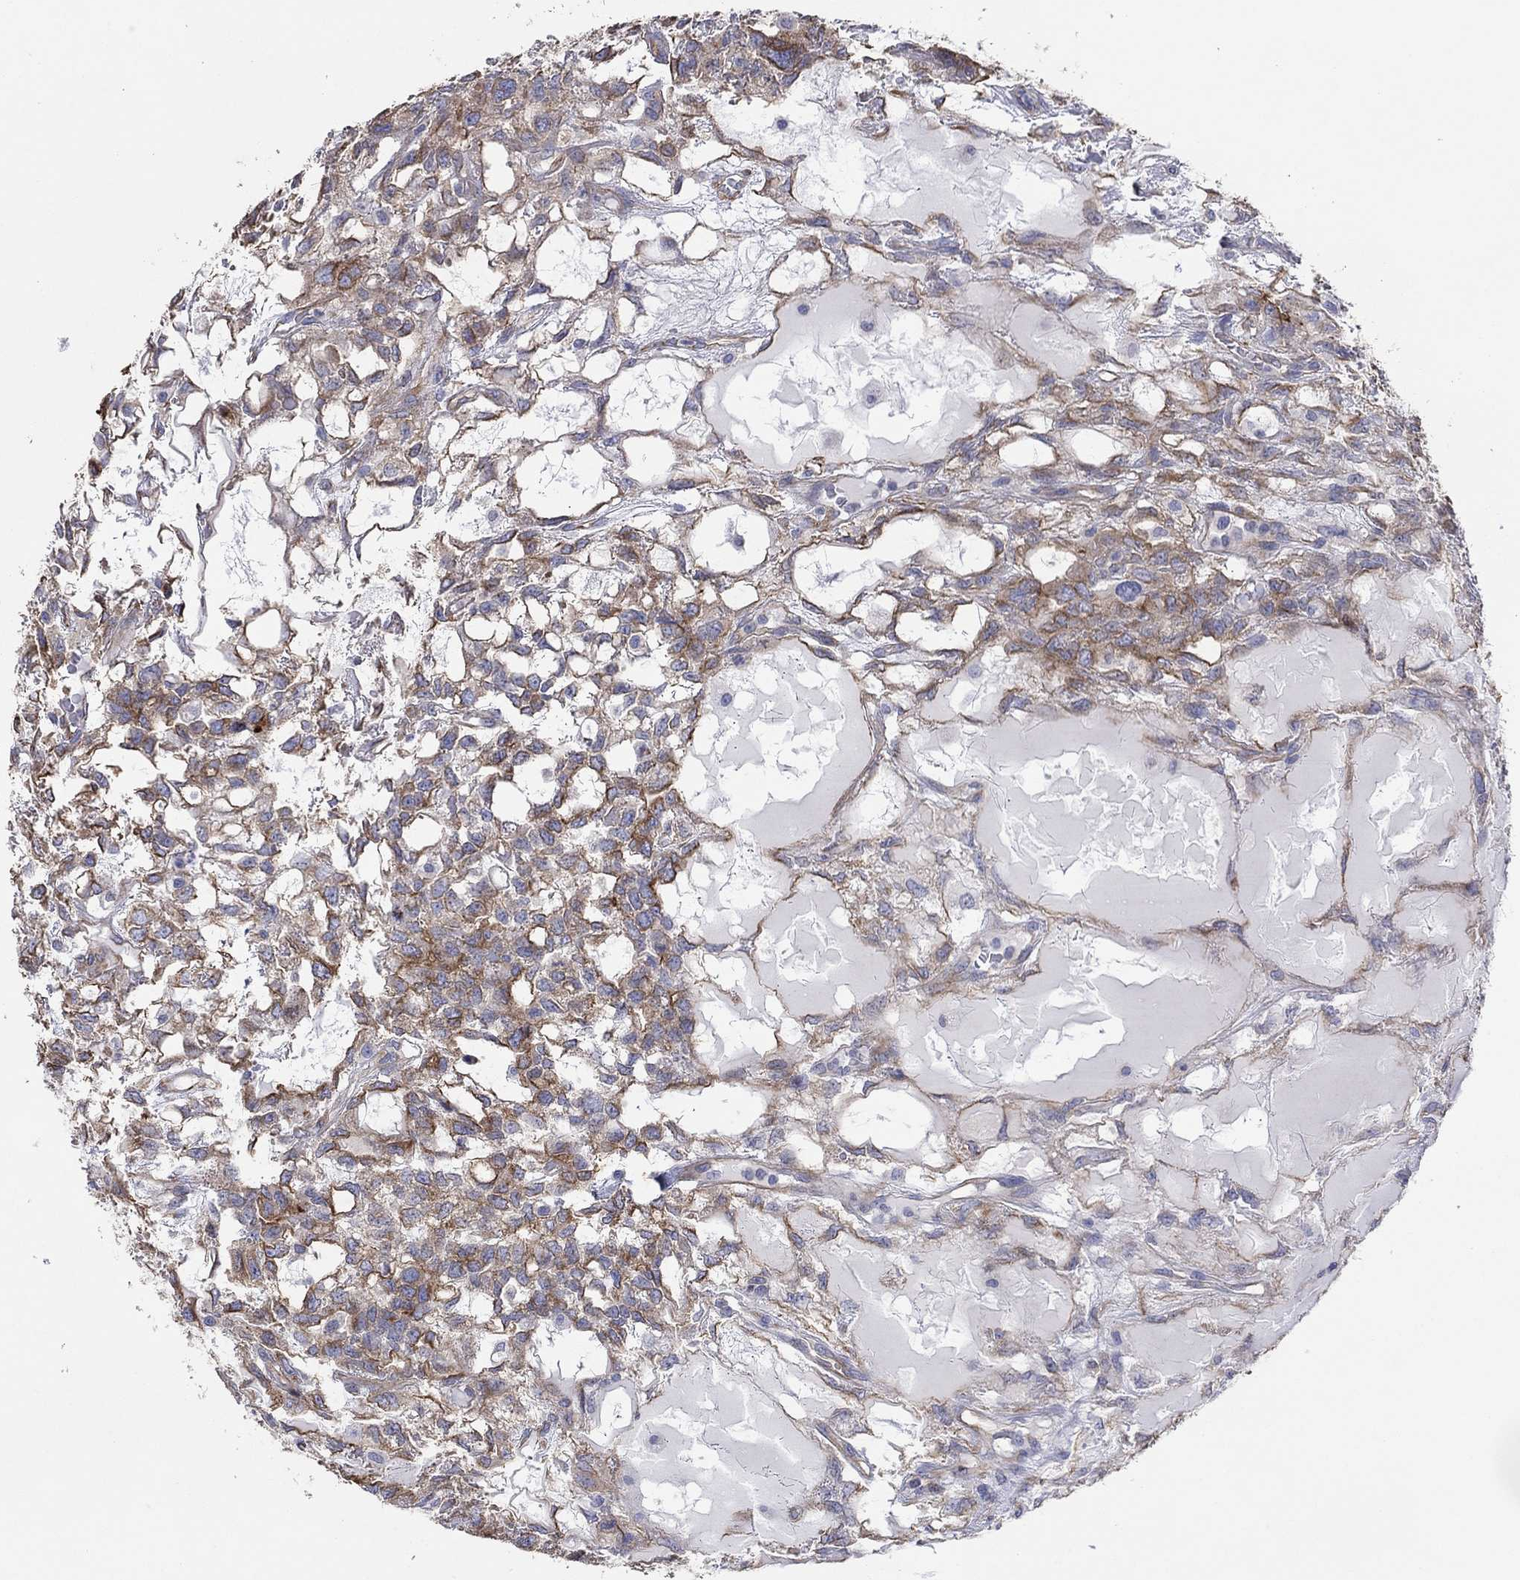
{"staining": {"intensity": "moderate", "quantity": "25%-75%", "location": "cytoplasmic/membranous"}, "tissue": "testis cancer", "cell_type": "Tumor cells", "image_type": "cancer", "snomed": [{"axis": "morphology", "description": "Seminoma, NOS"}, {"axis": "topography", "description": "Testis"}], "caption": "A histopathology image showing moderate cytoplasmic/membranous positivity in approximately 25%-75% of tumor cells in seminoma (testis), as visualized by brown immunohistochemical staining.", "gene": "TPRN", "patient": {"sex": "male", "age": 52}}